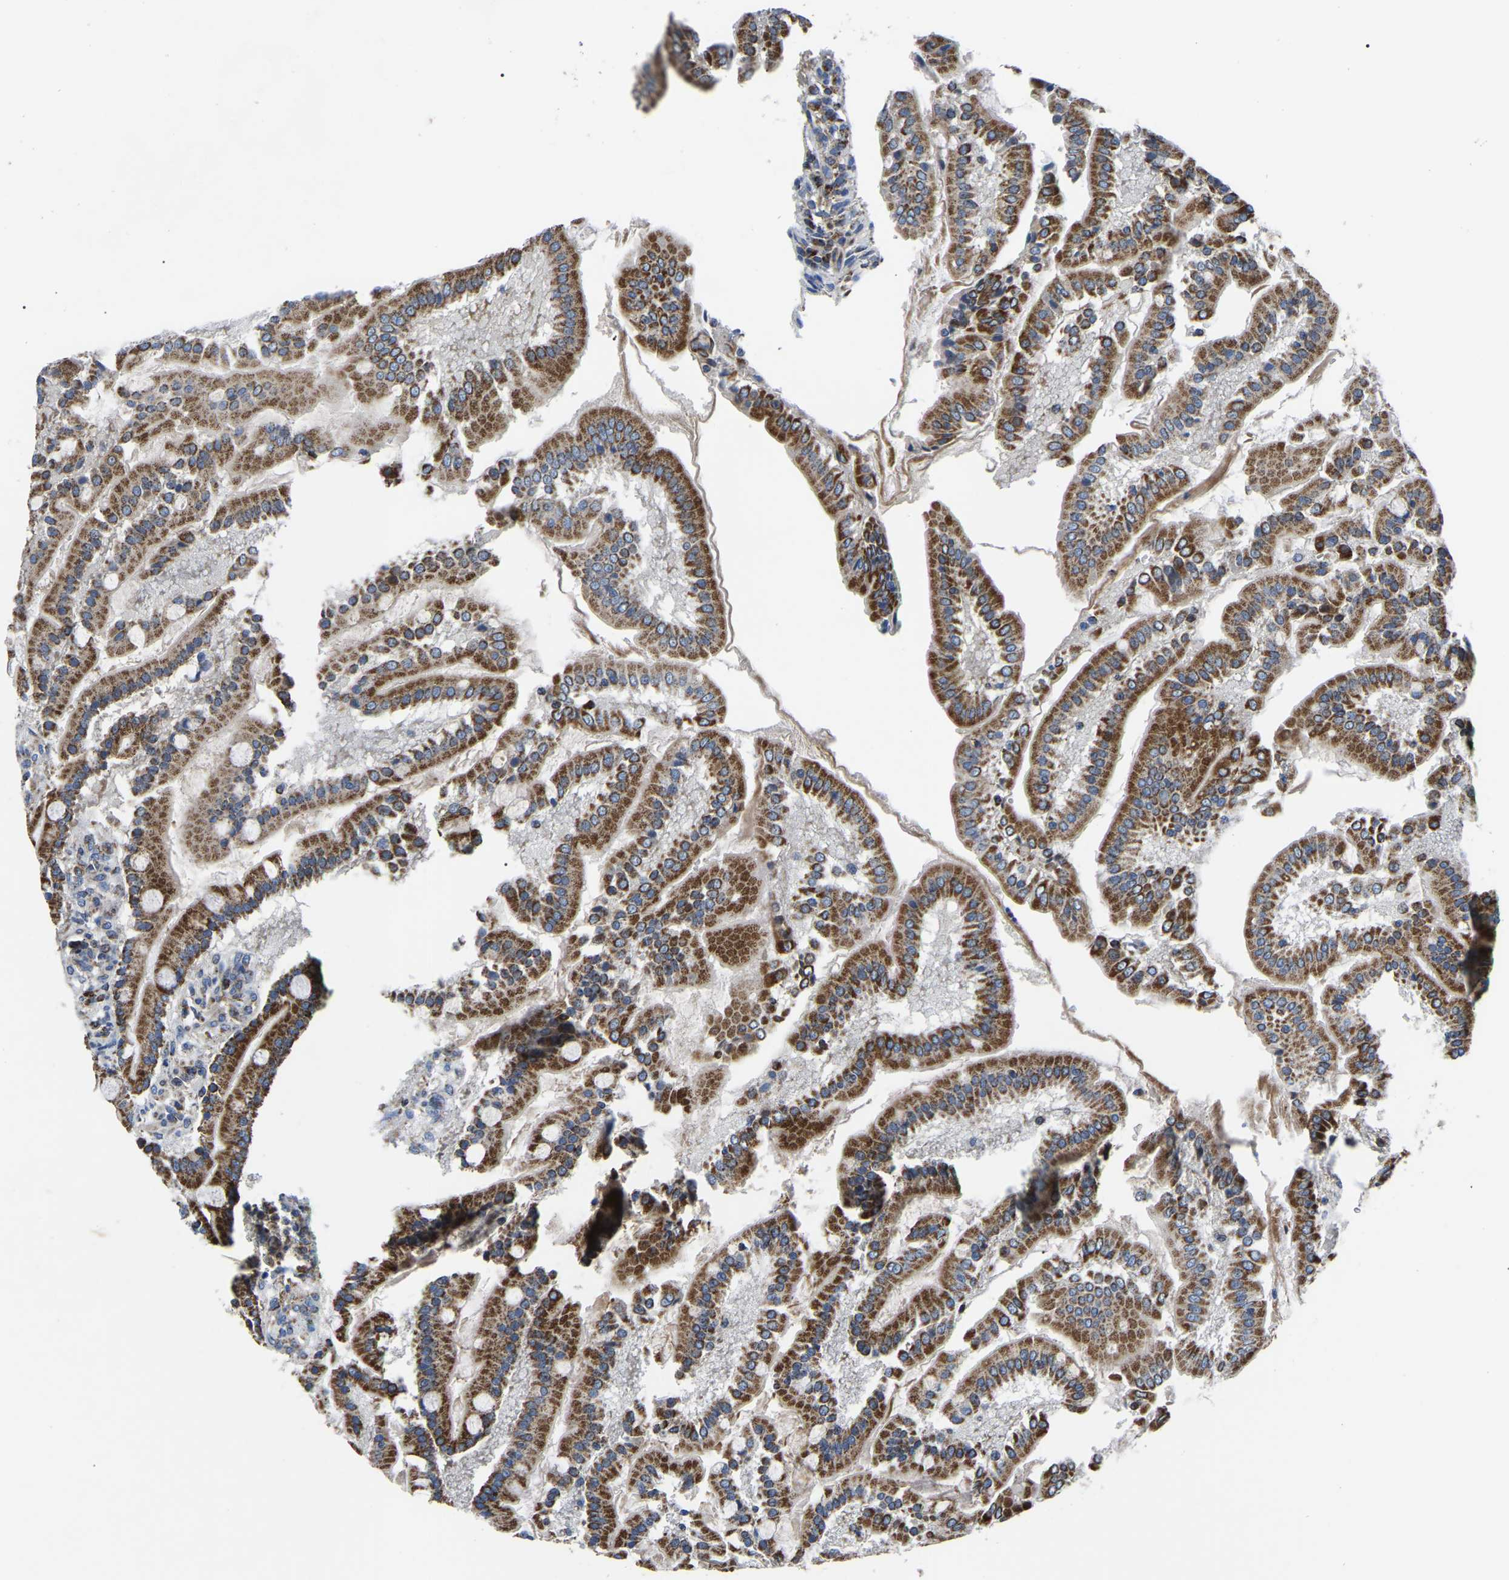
{"staining": {"intensity": "strong", "quantity": ">75%", "location": "cytoplasmic/membranous"}, "tissue": "duodenum", "cell_type": "Glandular cells", "image_type": "normal", "snomed": [{"axis": "morphology", "description": "Normal tissue, NOS"}, {"axis": "topography", "description": "Duodenum"}], "caption": "Benign duodenum shows strong cytoplasmic/membranous expression in approximately >75% of glandular cells.", "gene": "PPM1E", "patient": {"sex": "male", "age": 50}}